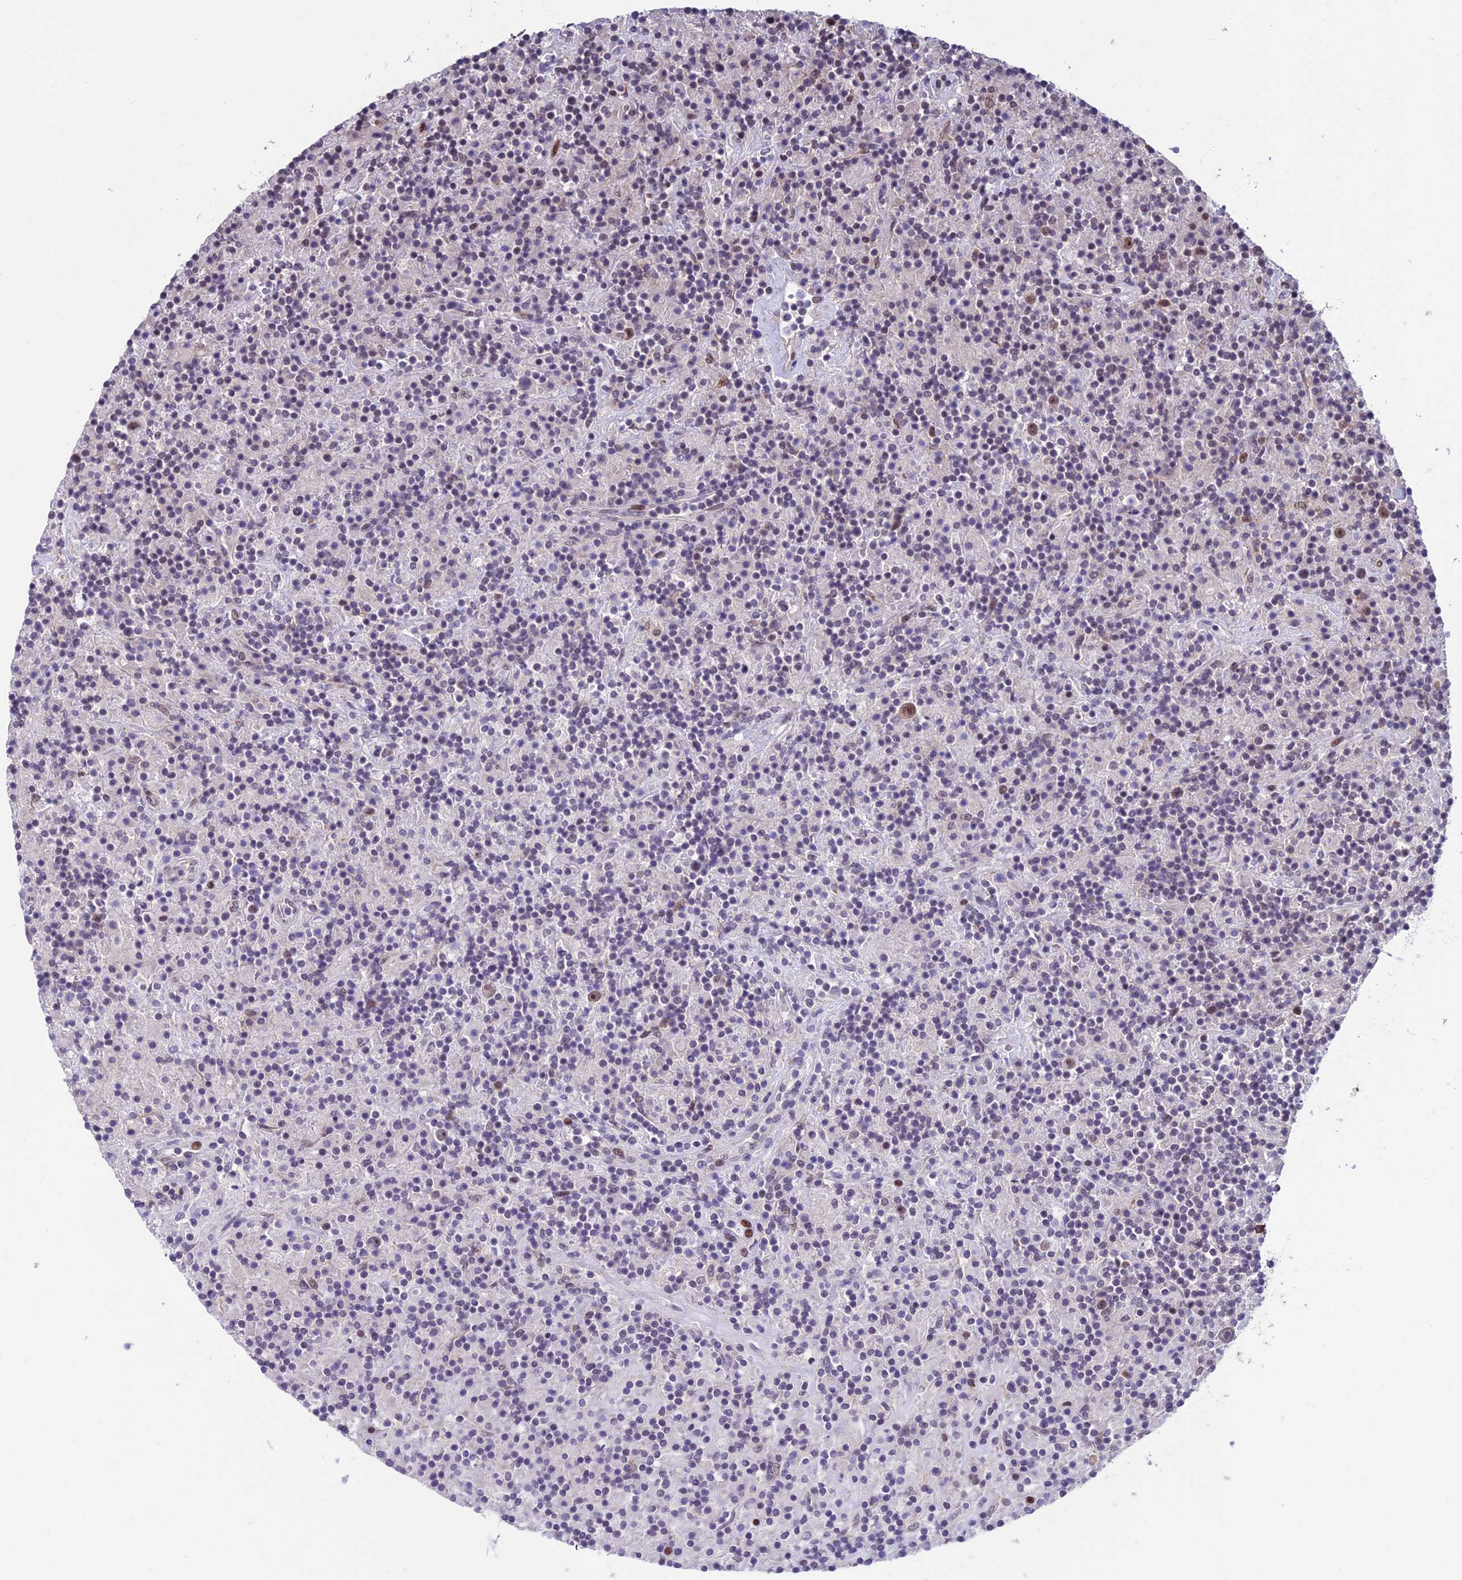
{"staining": {"intensity": "weak", "quantity": ">75%", "location": "nuclear"}, "tissue": "lymphoma", "cell_type": "Tumor cells", "image_type": "cancer", "snomed": [{"axis": "morphology", "description": "Hodgkin's disease, NOS"}, {"axis": "topography", "description": "Lymph node"}], "caption": "Hodgkin's disease stained with a brown dye displays weak nuclear positive positivity in approximately >75% of tumor cells.", "gene": "KIAA1191", "patient": {"sex": "male", "age": 70}}